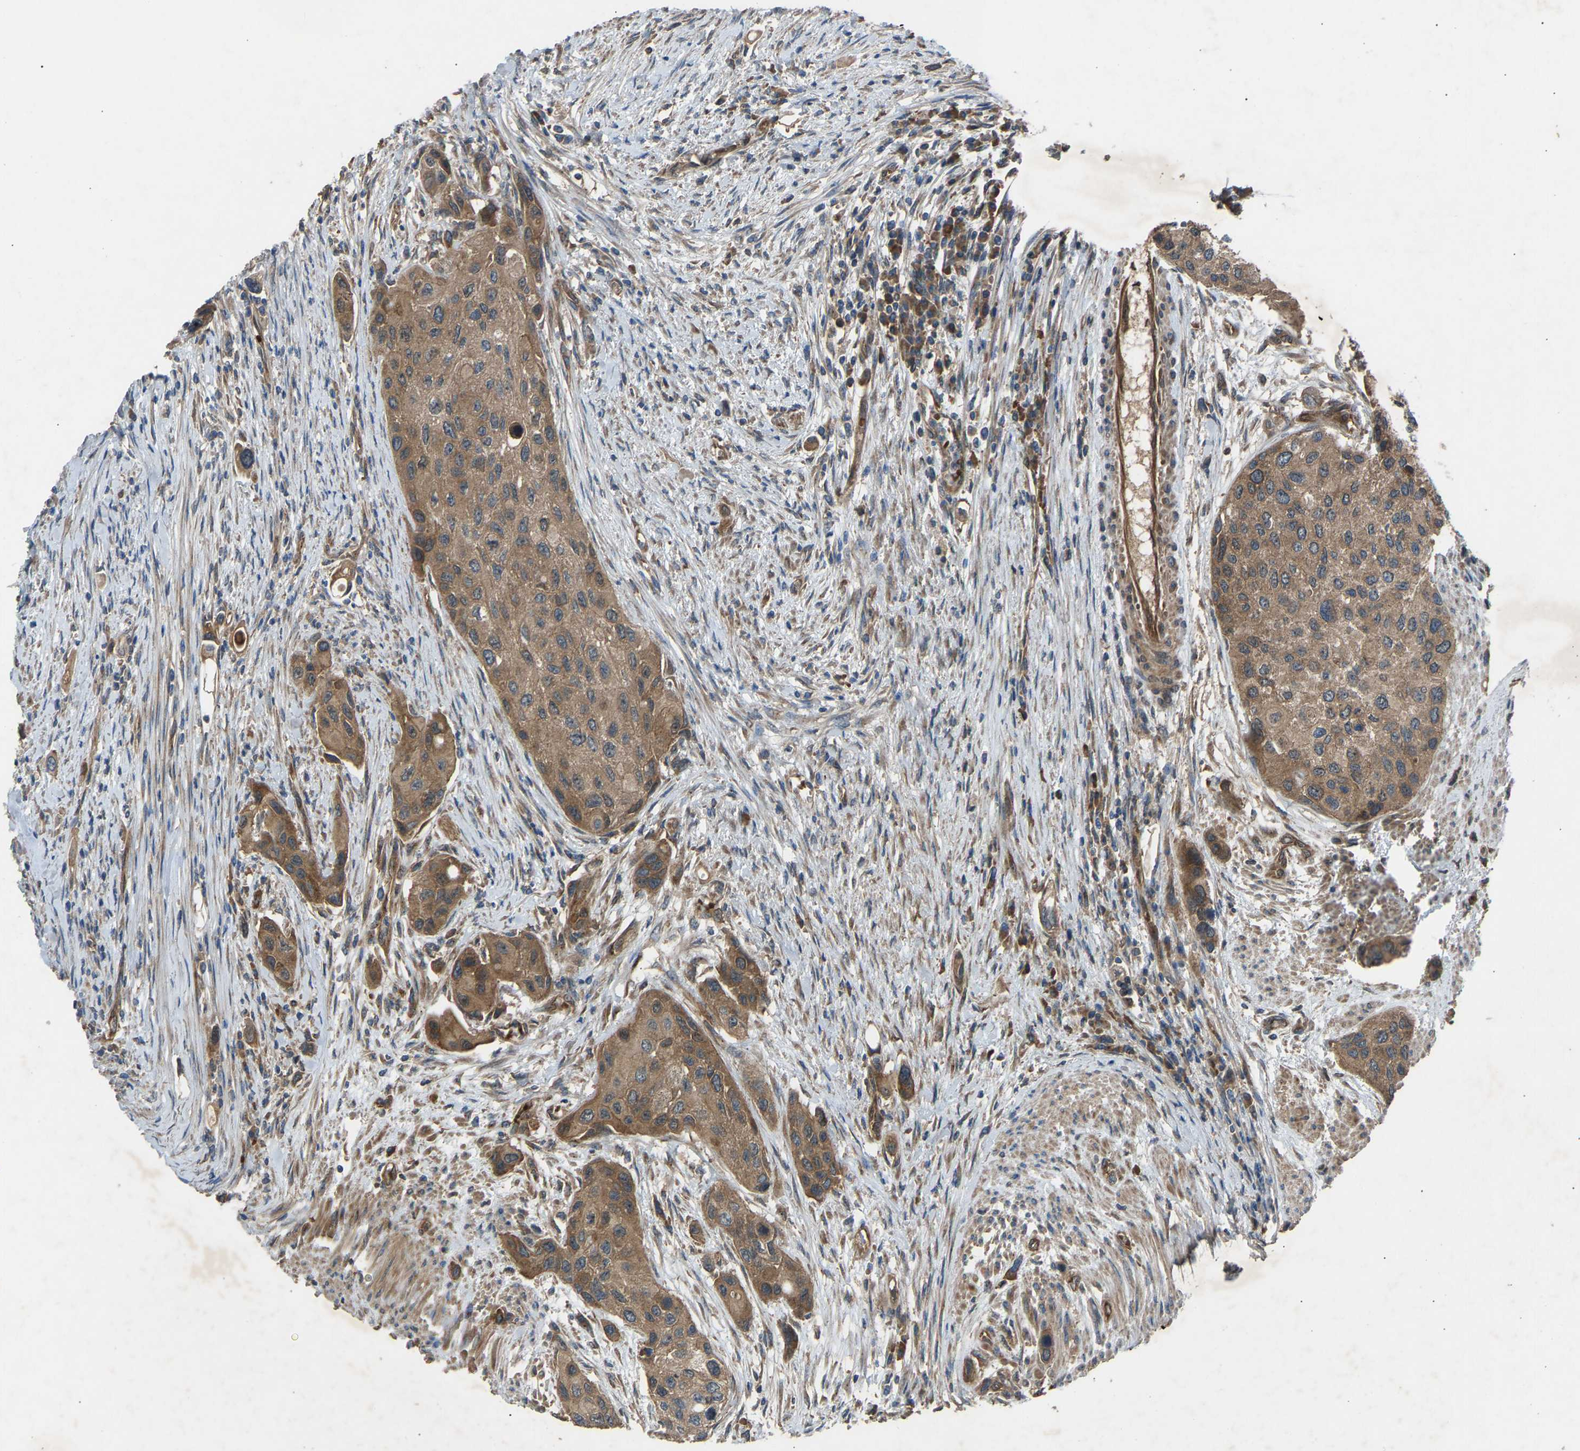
{"staining": {"intensity": "moderate", "quantity": ">75%", "location": "cytoplasmic/membranous"}, "tissue": "urothelial cancer", "cell_type": "Tumor cells", "image_type": "cancer", "snomed": [{"axis": "morphology", "description": "Urothelial carcinoma, High grade"}, {"axis": "topography", "description": "Urinary bladder"}], "caption": "An immunohistochemistry photomicrograph of tumor tissue is shown. Protein staining in brown labels moderate cytoplasmic/membranous positivity in high-grade urothelial carcinoma within tumor cells. Ihc stains the protein in brown and the nuclei are stained blue.", "gene": "GAS2L1", "patient": {"sex": "female", "age": 56}}